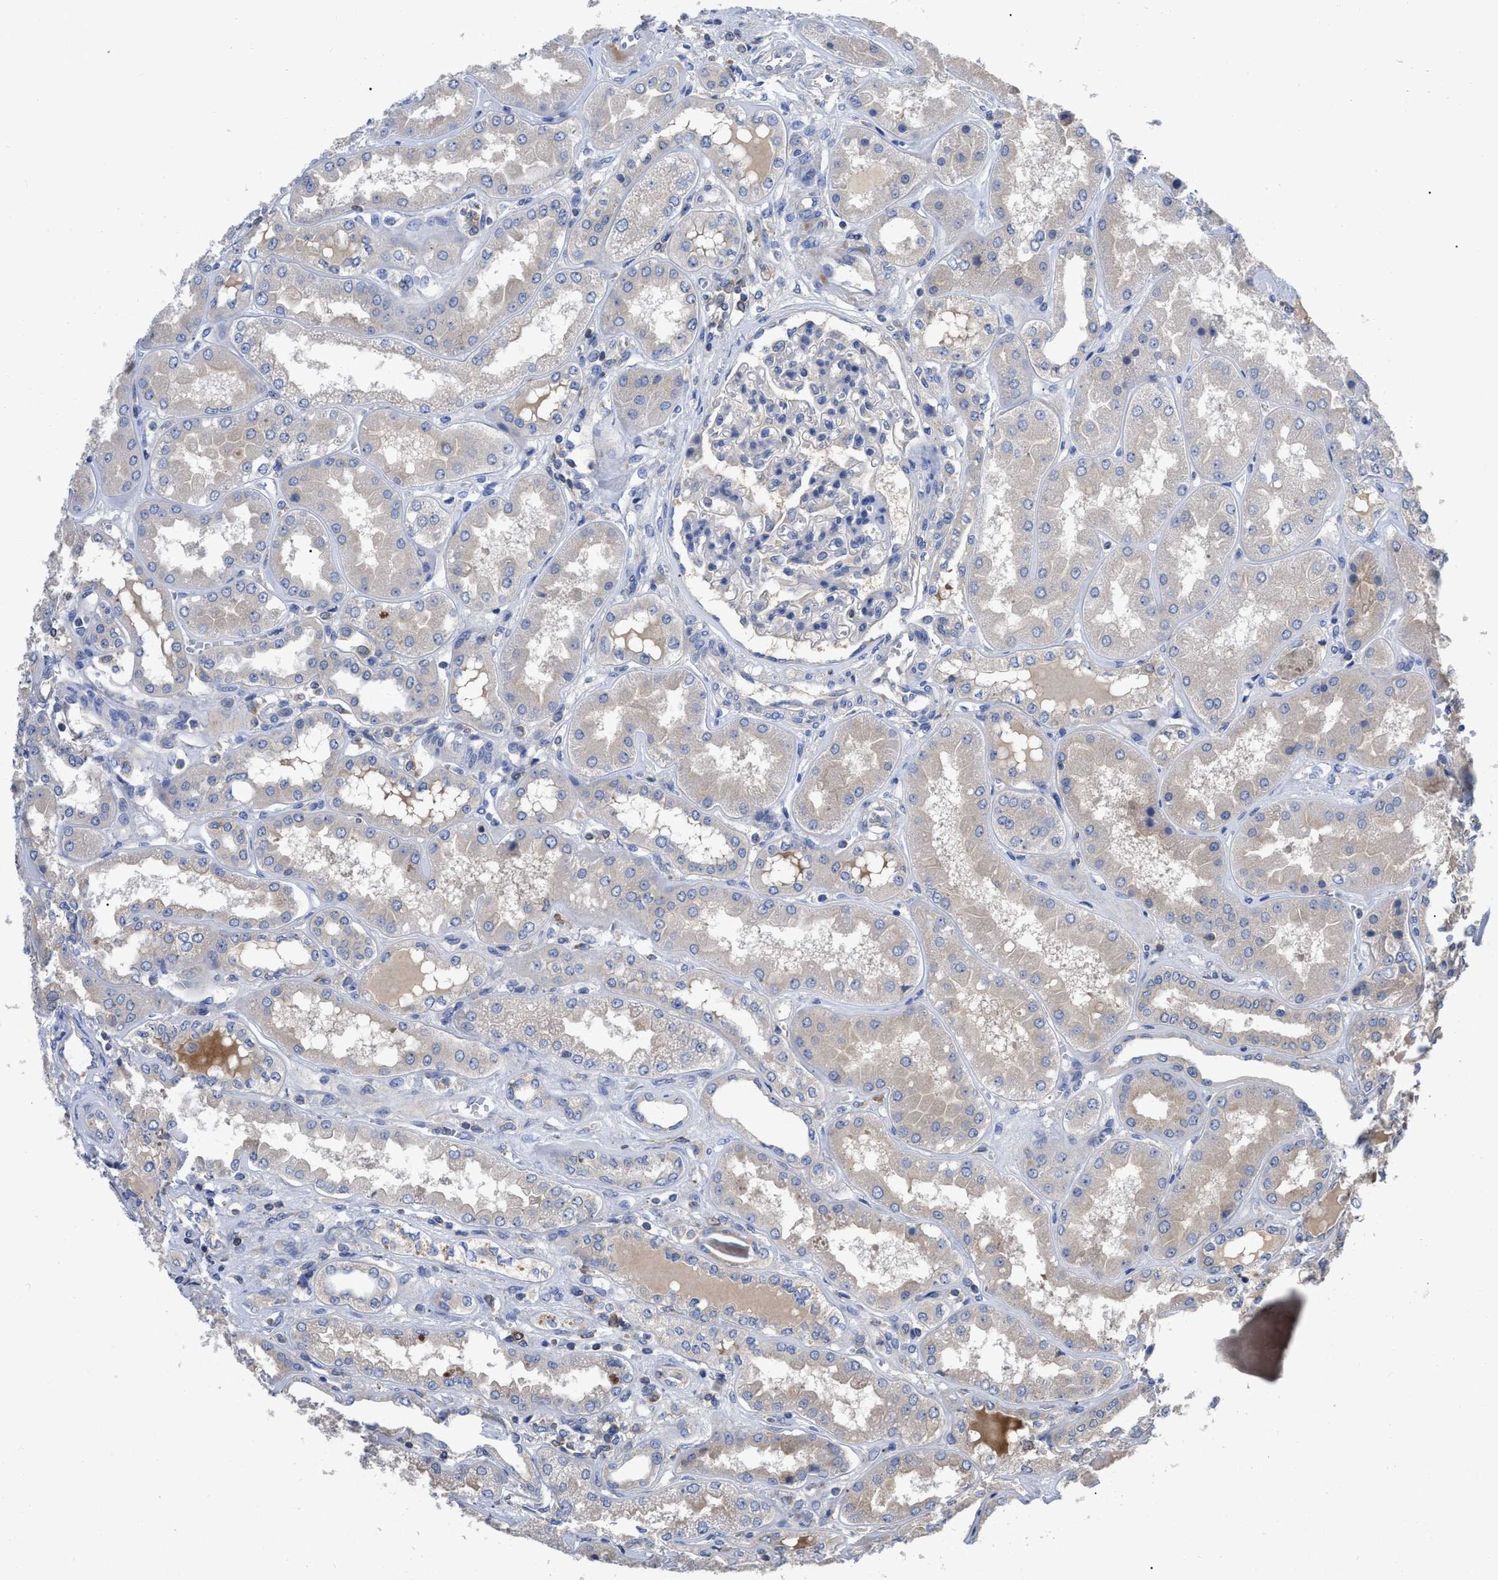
{"staining": {"intensity": "weak", "quantity": "<25%", "location": "cytoplasmic/membranous"}, "tissue": "kidney", "cell_type": "Cells in glomeruli", "image_type": "normal", "snomed": [{"axis": "morphology", "description": "Normal tissue, NOS"}, {"axis": "topography", "description": "Kidney"}], "caption": "Immunohistochemistry (IHC) image of normal kidney: human kidney stained with DAB demonstrates no significant protein expression in cells in glomeruli.", "gene": "RAP1GDS1", "patient": {"sex": "female", "age": 56}}